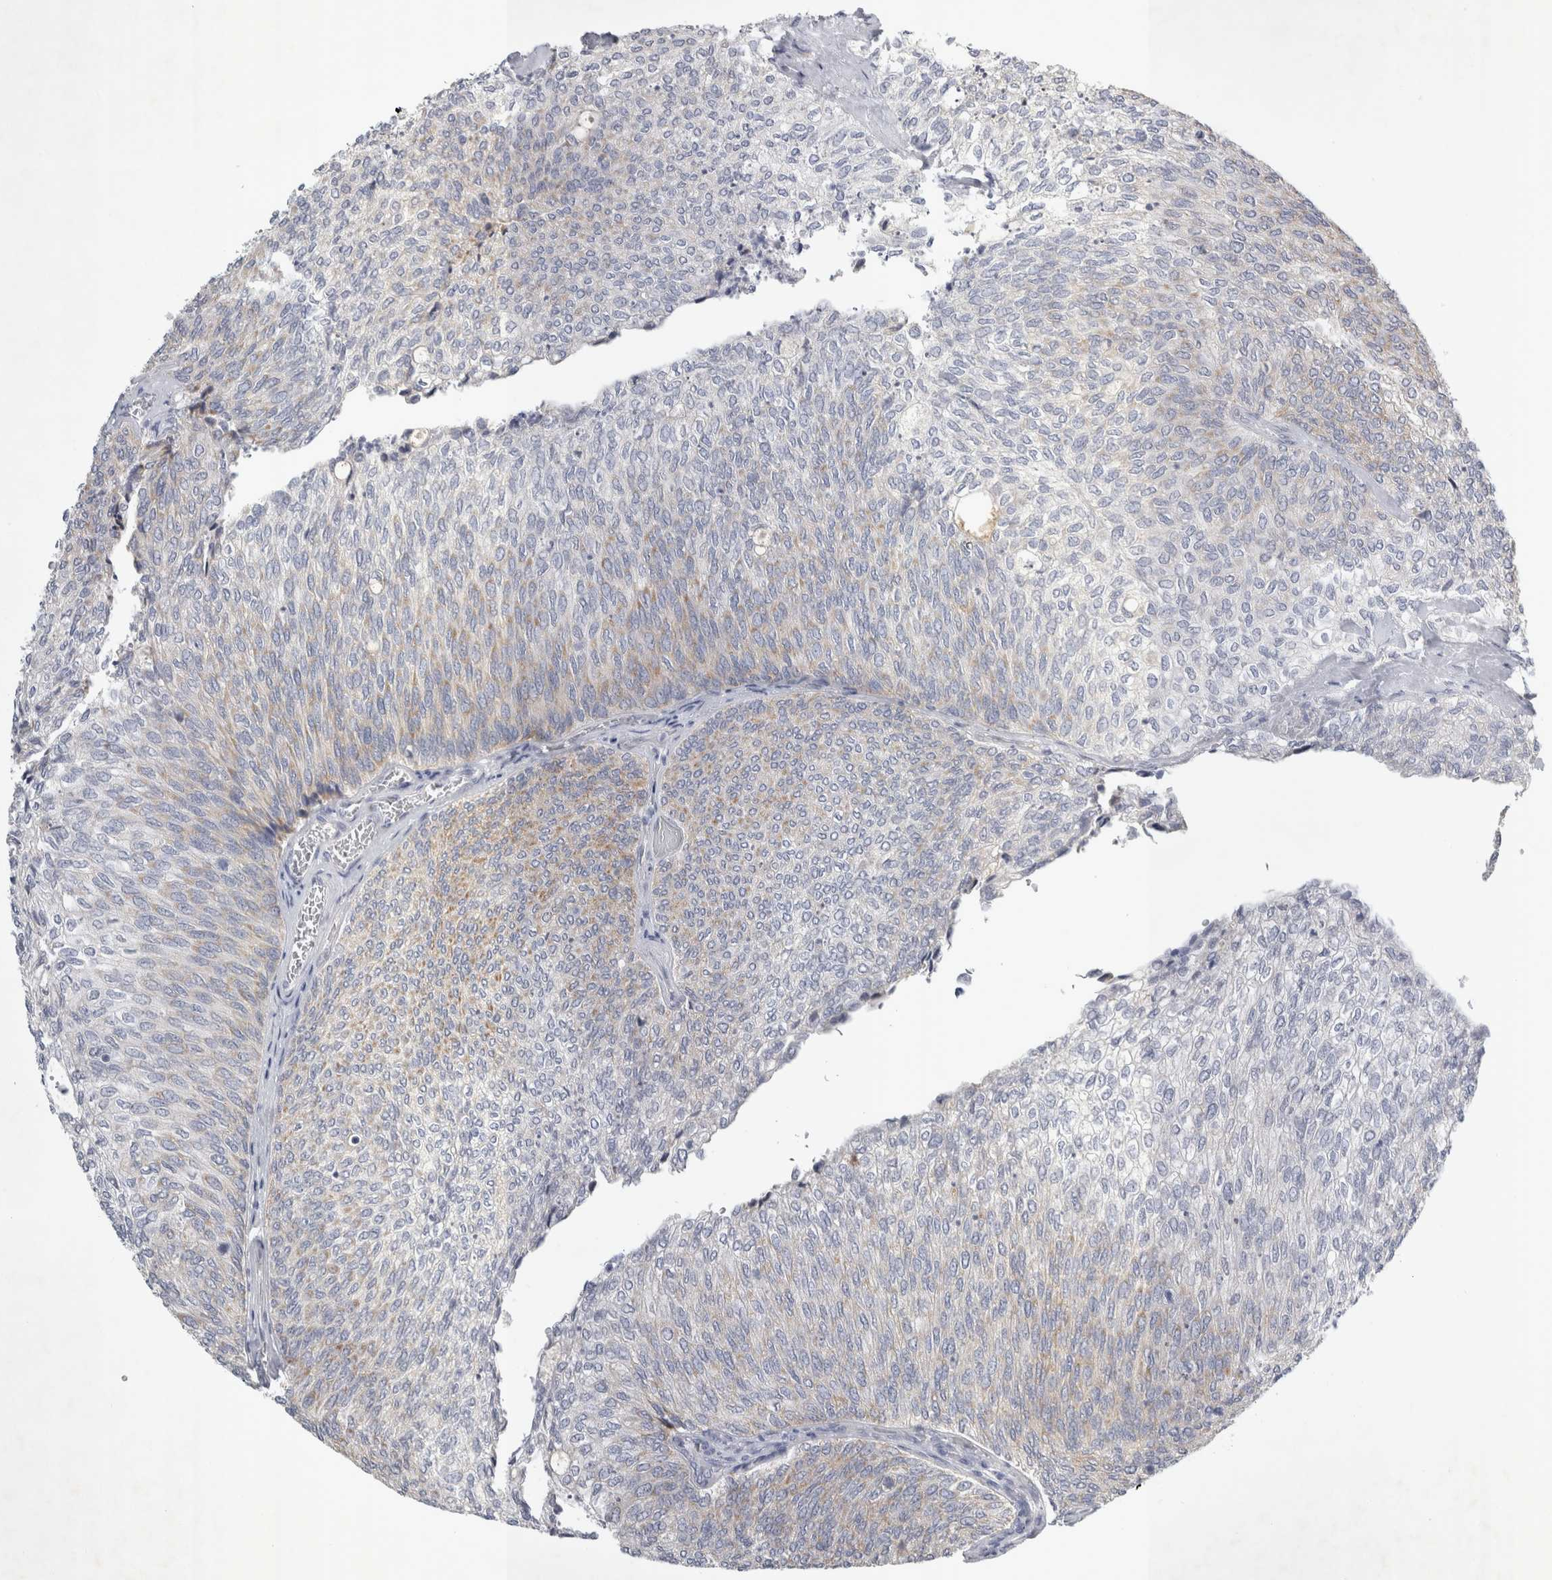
{"staining": {"intensity": "moderate", "quantity": "<25%", "location": "cytoplasmic/membranous"}, "tissue": "urothelial cancer", "cell_type": "Tumor cells", "image_type": "cancer", "snomed": [{"axis": "morphology", "description": "Urothelial carcinoma, Low grade"}, {"axis": "topography", "description": "Urinary bladder"}], "caption": "The image reveals a brown stain indicating the presence of a protein in the cytoplasmic/membranous of tumor cells in urothelial cancer. (IHC, brightfield microscopy, high magnification).", "gene": "FXYD7", "patient": {"sex": "female", "age": 79}}